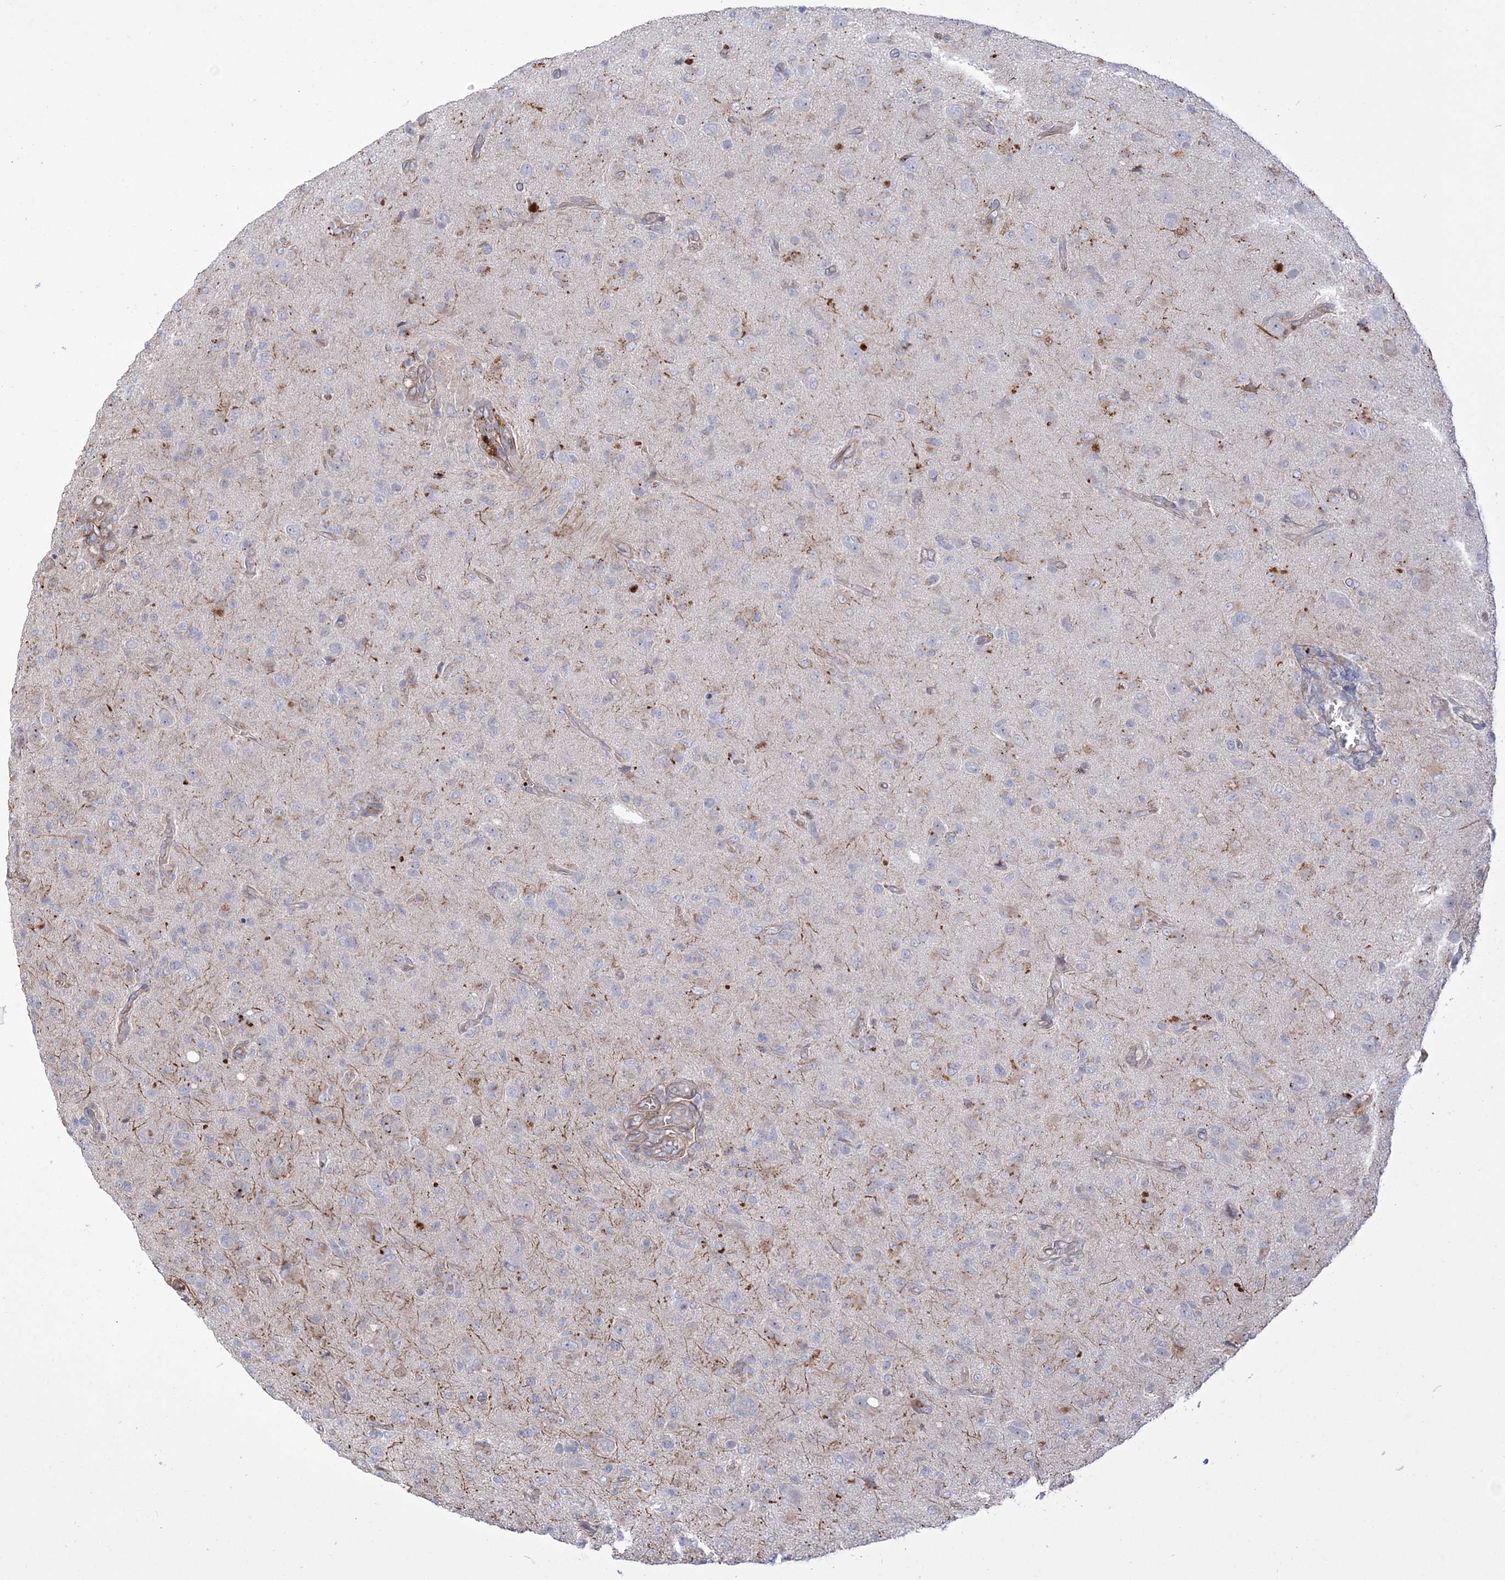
{"staining": {"intensity": "negative", "quantity": "none", "location": "none"}, "tissue": "glioma", "cell_type": "Tumor cells", "image_type": "cancer", "snomed": [{"axis": "morphology", "description": "Glioma, malignant, High grade"}, {"axis": "topography", "description": "Brain"}], "caption": "Immunohistochemistry (IHC) of human glioma reveals no staining in tumor cells.", "gene": "ZNF821", "patient": {"sex": "female", "age": 57}}